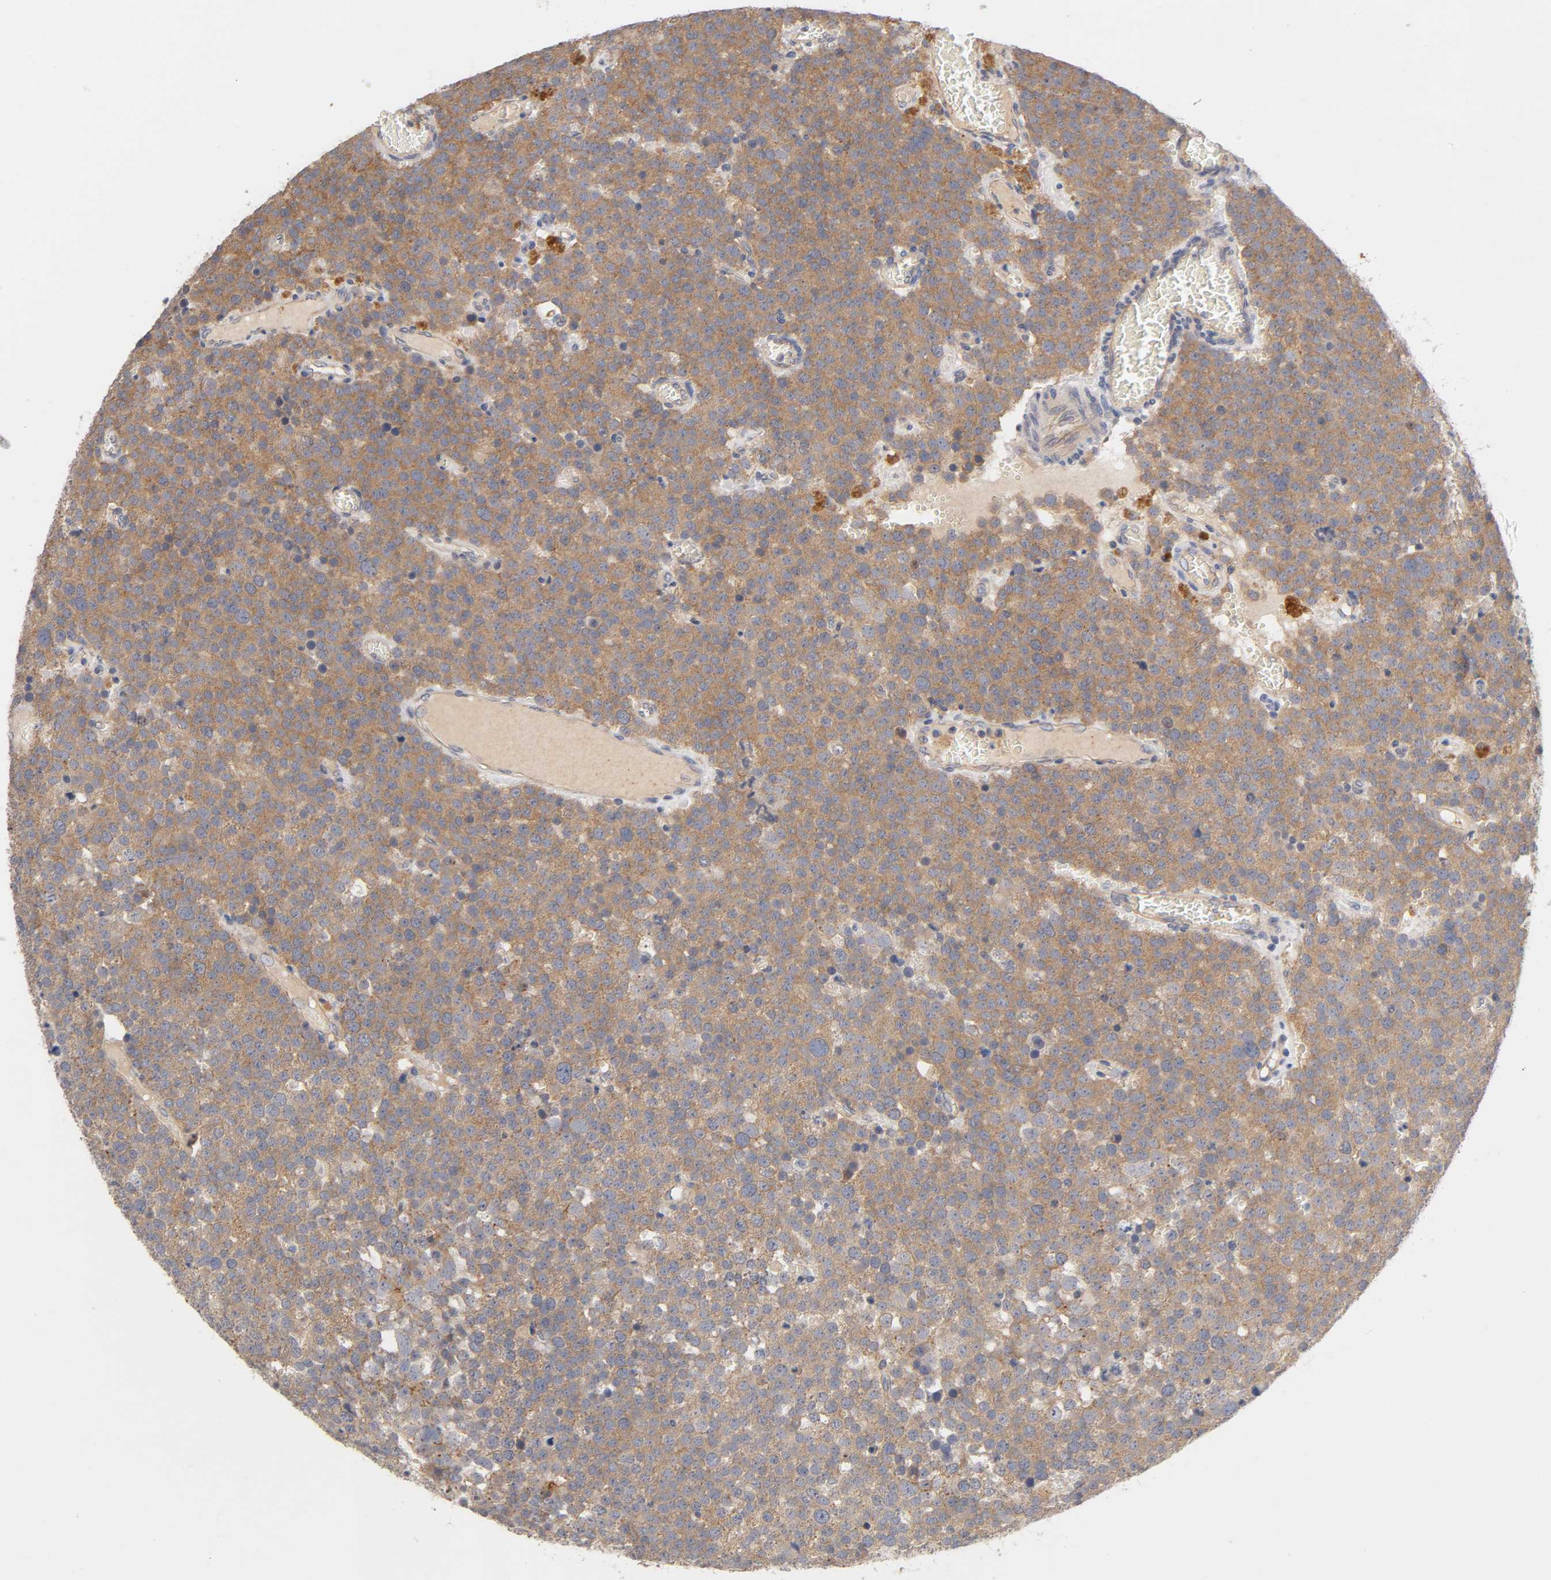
{"staining": {"intensity": "moderate", "quantity": ">75%", "location": "cytoplasmic/membranous"}, "tissue": "testis cancer", "cell_type": "Tumor cells", "image_type": "cancer", "snomed": [{"axis": "morphology", "description": "Seminoma, NOS"}, {"axis": "topography", "description": "Testis"}], "caption": "There is medium levels of moderate cytoplasmic/membranous expression in tumor cells of testis seminoma, as demonstrated by immunohistochemical staining (brown color).", "gene": "PDZD11", "patient": {"sex": "male", "age": 71}}